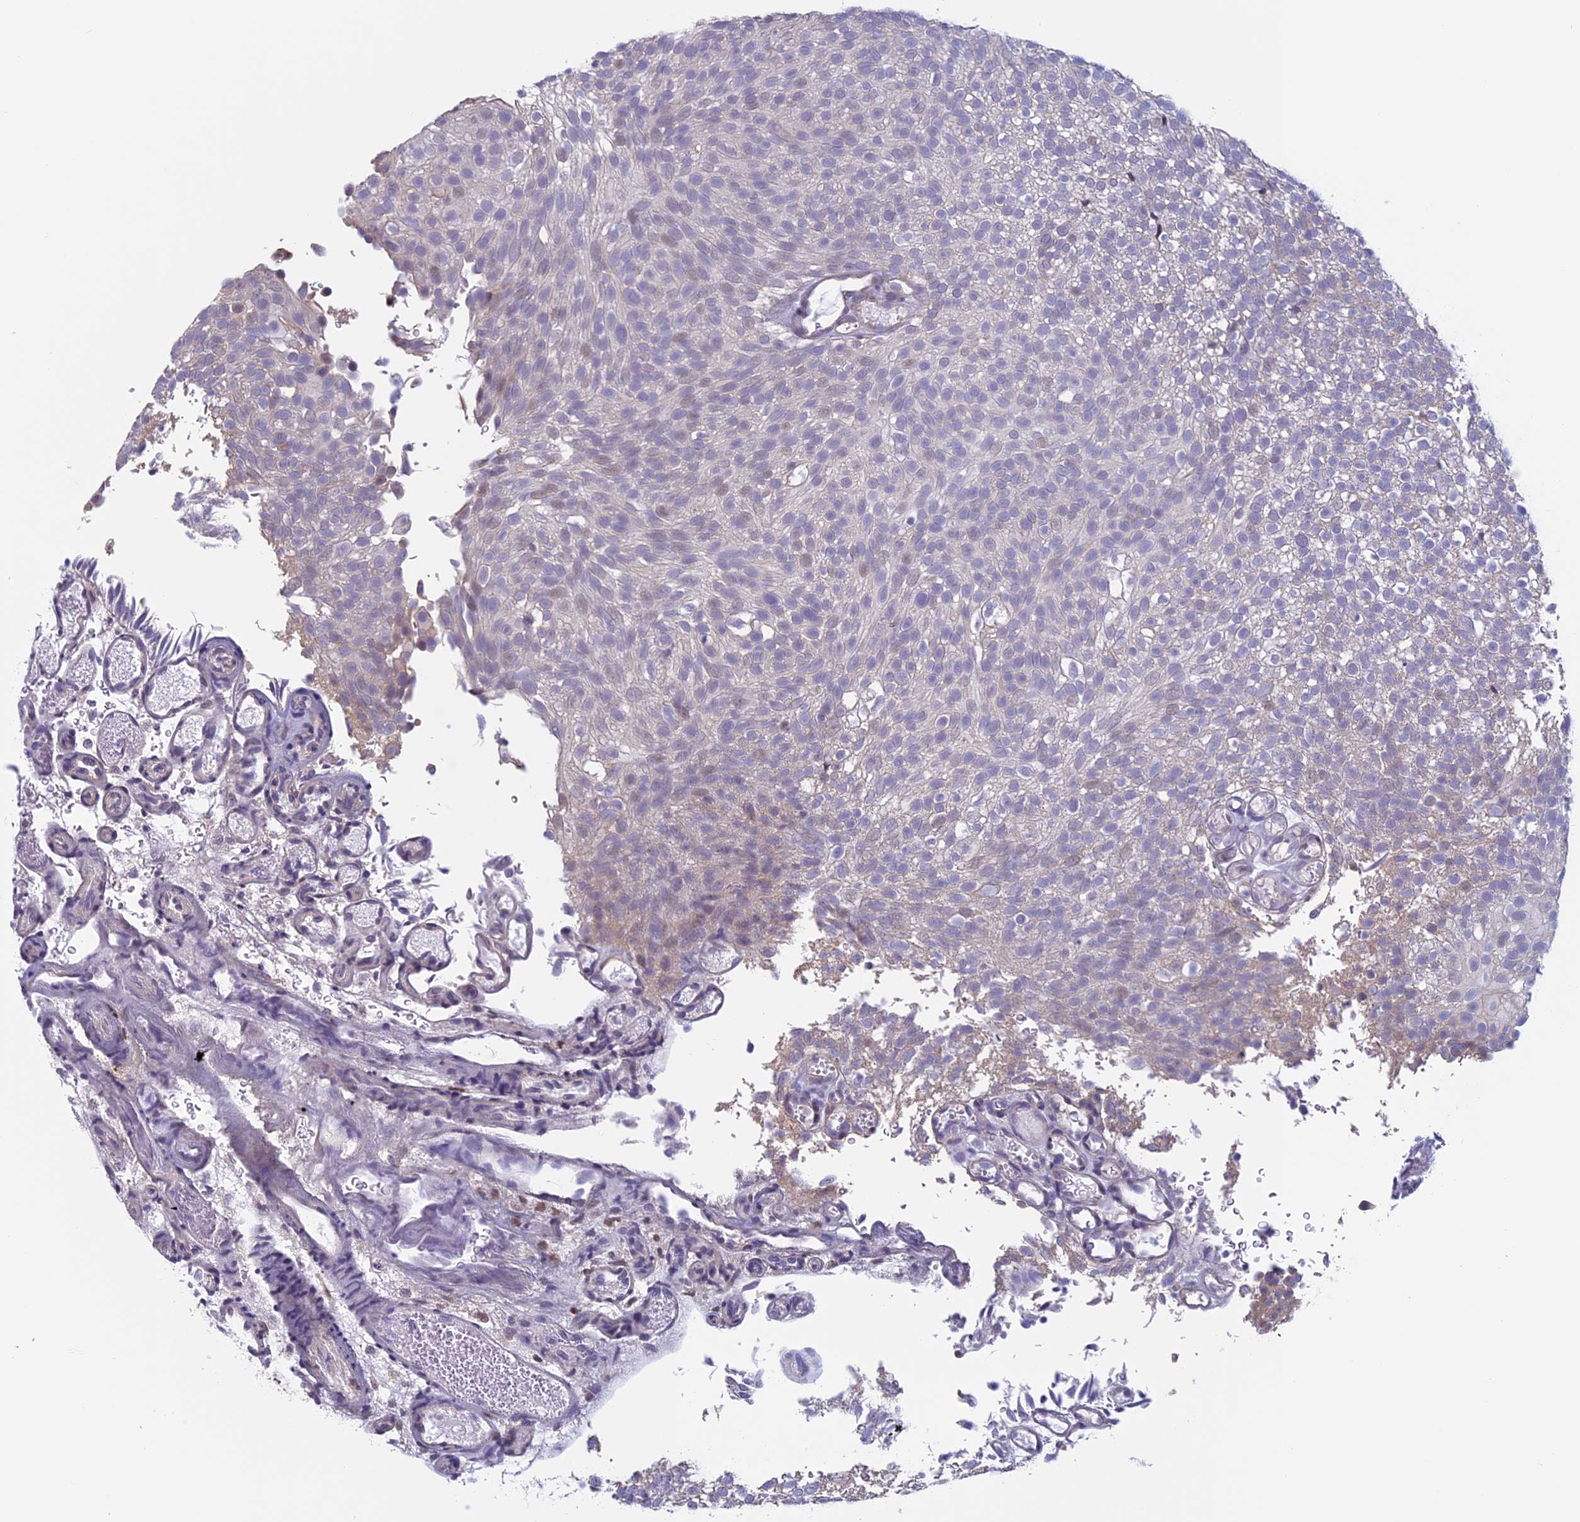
{"staining": {"intensity": "weak", "quantity": "<25%", "location": "nuclear"}, "tissue": "urothelial cancer", "cell_type": "Tumor cells", "image_type": "cancer", "snomed": [{"axis": "morphology", "description": "Urothelial carcinoma, Low grade"}, {"axis": "topography", "description": "Urinary bladder"}], "caption": "Tumor cells are negative for protein expression in human low-grade urothelial carcinoma.", "gene": "SLC1A6", "patient": {"sex": "male", "age": 78}}